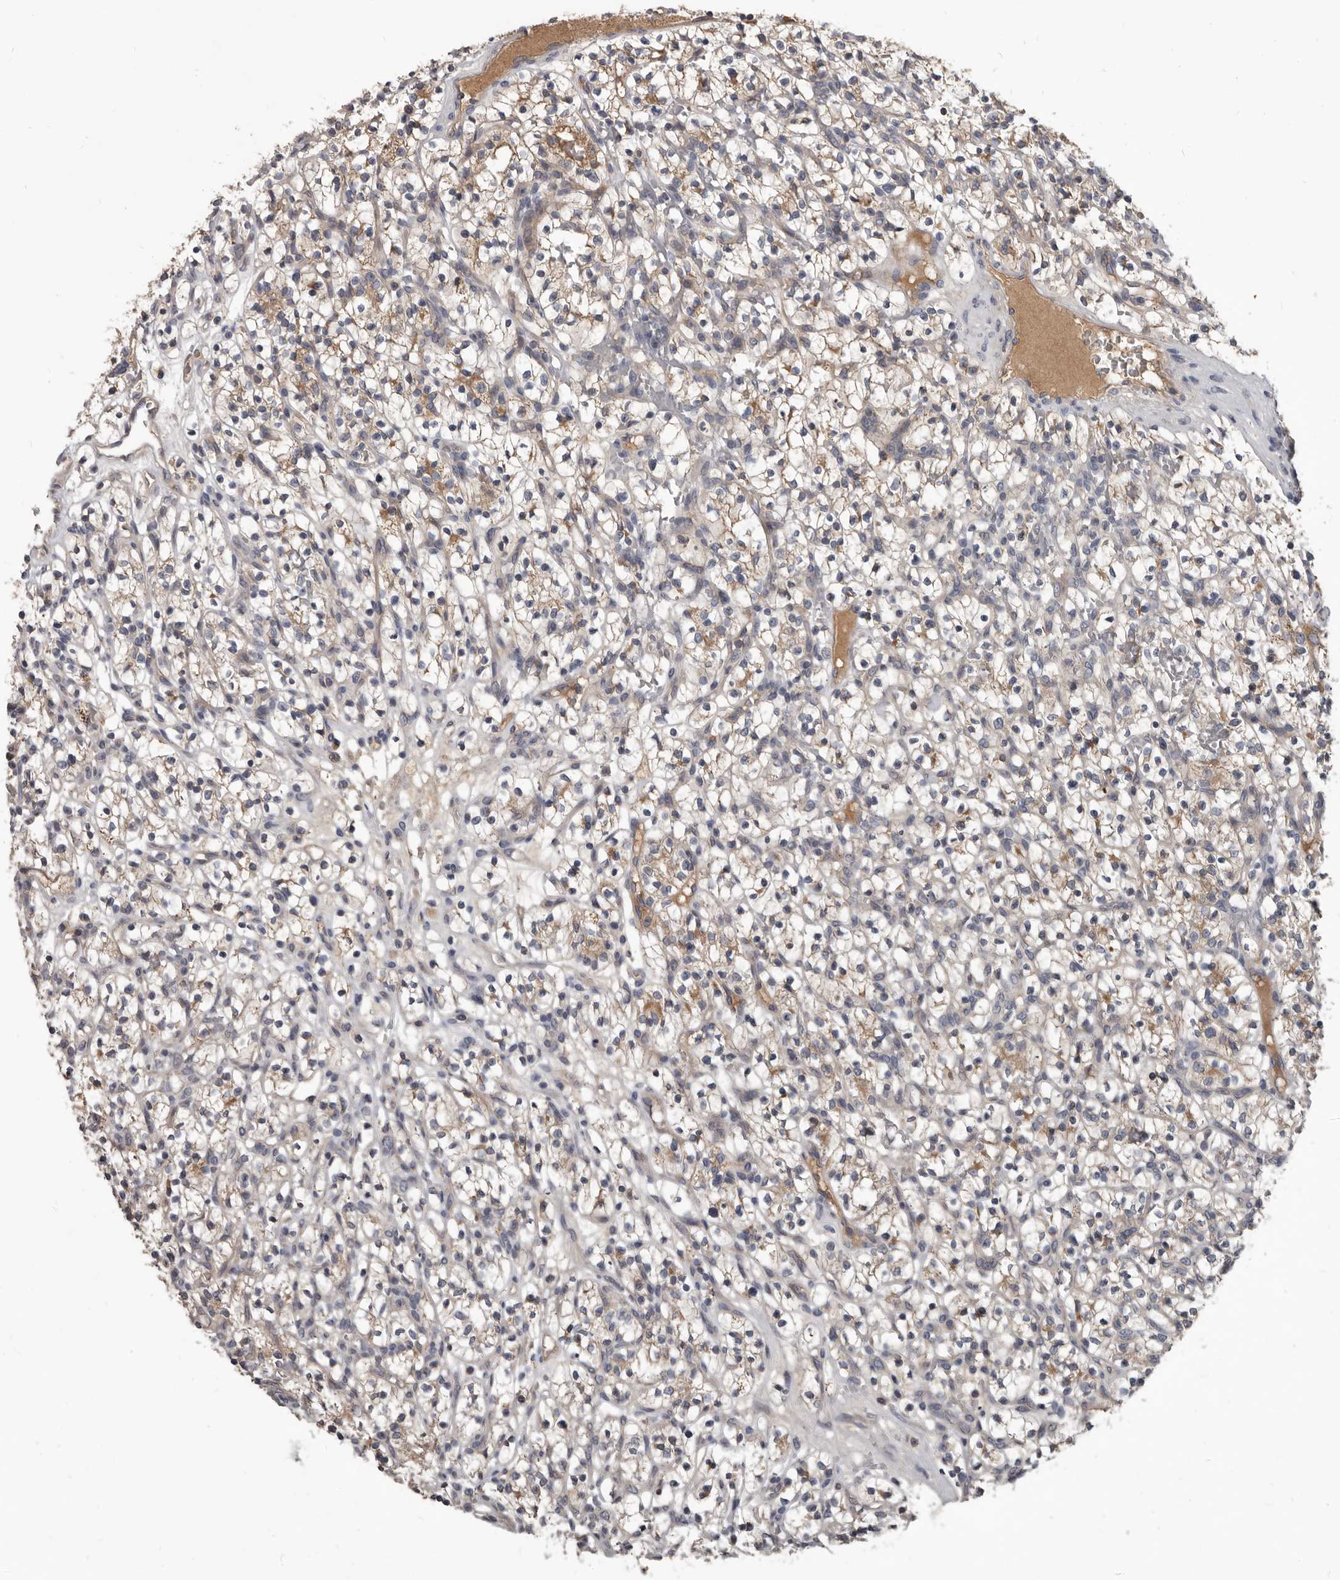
{"staining": {"intensity": "weak", "quantity": "25%-75%", "location": "cytoplasmic/membranous"}, "tissue": "renal cancer", "cell_type": "Tumor cells", "image_type": "cancer", "snomed": [{"axis": "morphology", "description": "Adenocarcinoma, NOS"}, {"axis": "topography", "description": "Kidney"}], "caption": "This micrograph shows immunohistochemistry (IHC) staining of renal cancer (adenocarcinoma), with low weak cytoplasmic/membranous staining in about 25%-75% of tumor cells.", "gene": "ALDH5A1", "patient": {"sex": "female", "age": 57}}